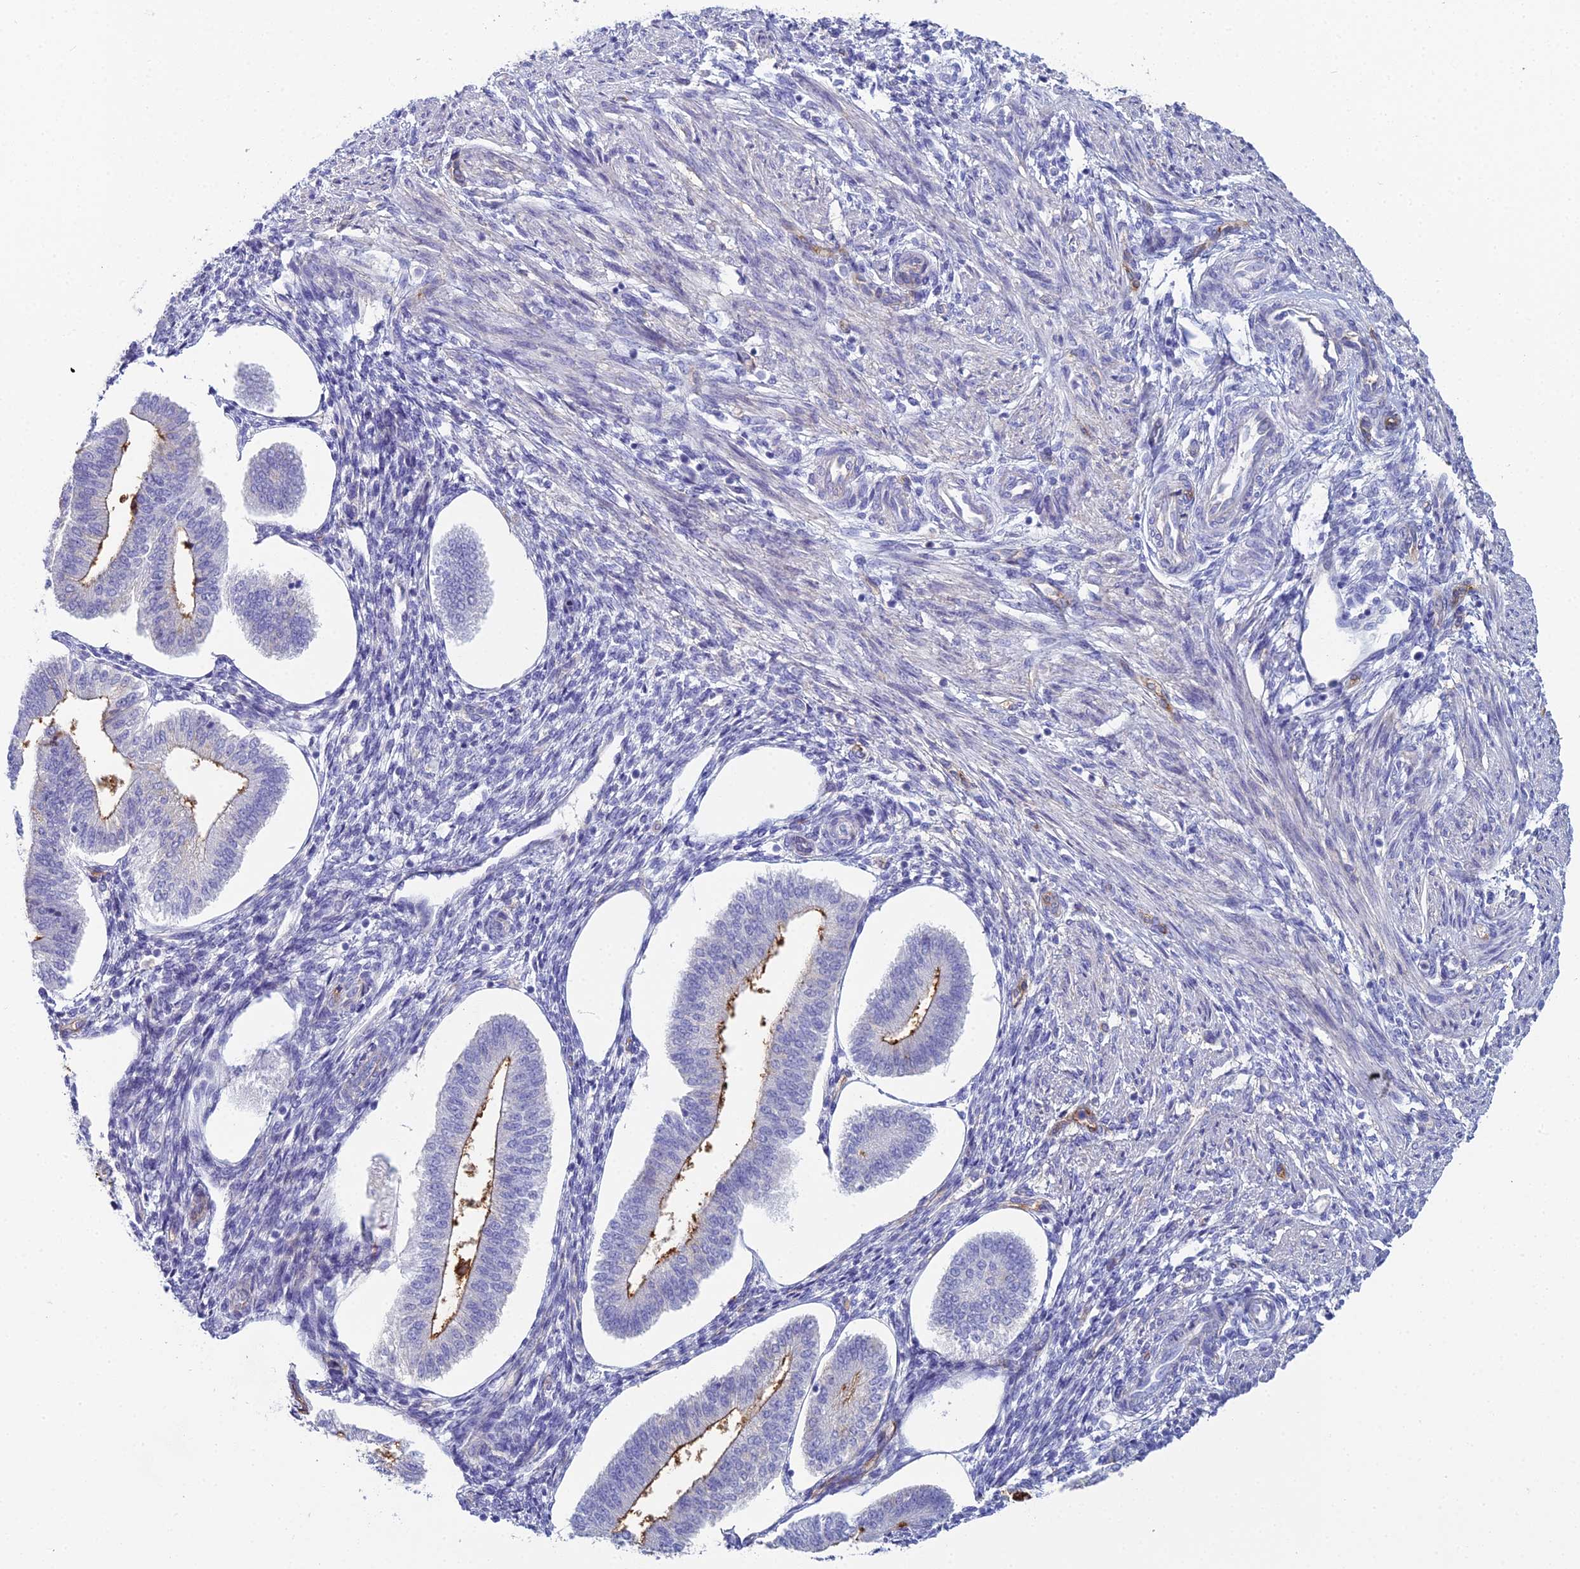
{"staining": {"intensity": "negative", "quantity": "none", "location": "none"}, "tissue": "endometrium", "cell_type": "Cells in endometrial stroma", "image_type": "normal", "snomed": [{"axis": "morphology", "description": "Normal tissue, NOS"}, {"axis": "topography", "description": "Endometrium"}], "caption": "There is no significant staining in cells in endometrial stroma of endometrium. Brightfield microscopy of immunohistochemistry stained with DAB (3,3'-diaminobenzidine) (brown) and hematoxylin (blue), captured at high magnification.", "gene": "ACE", "patient": {"sex": "female", "age": 34}}